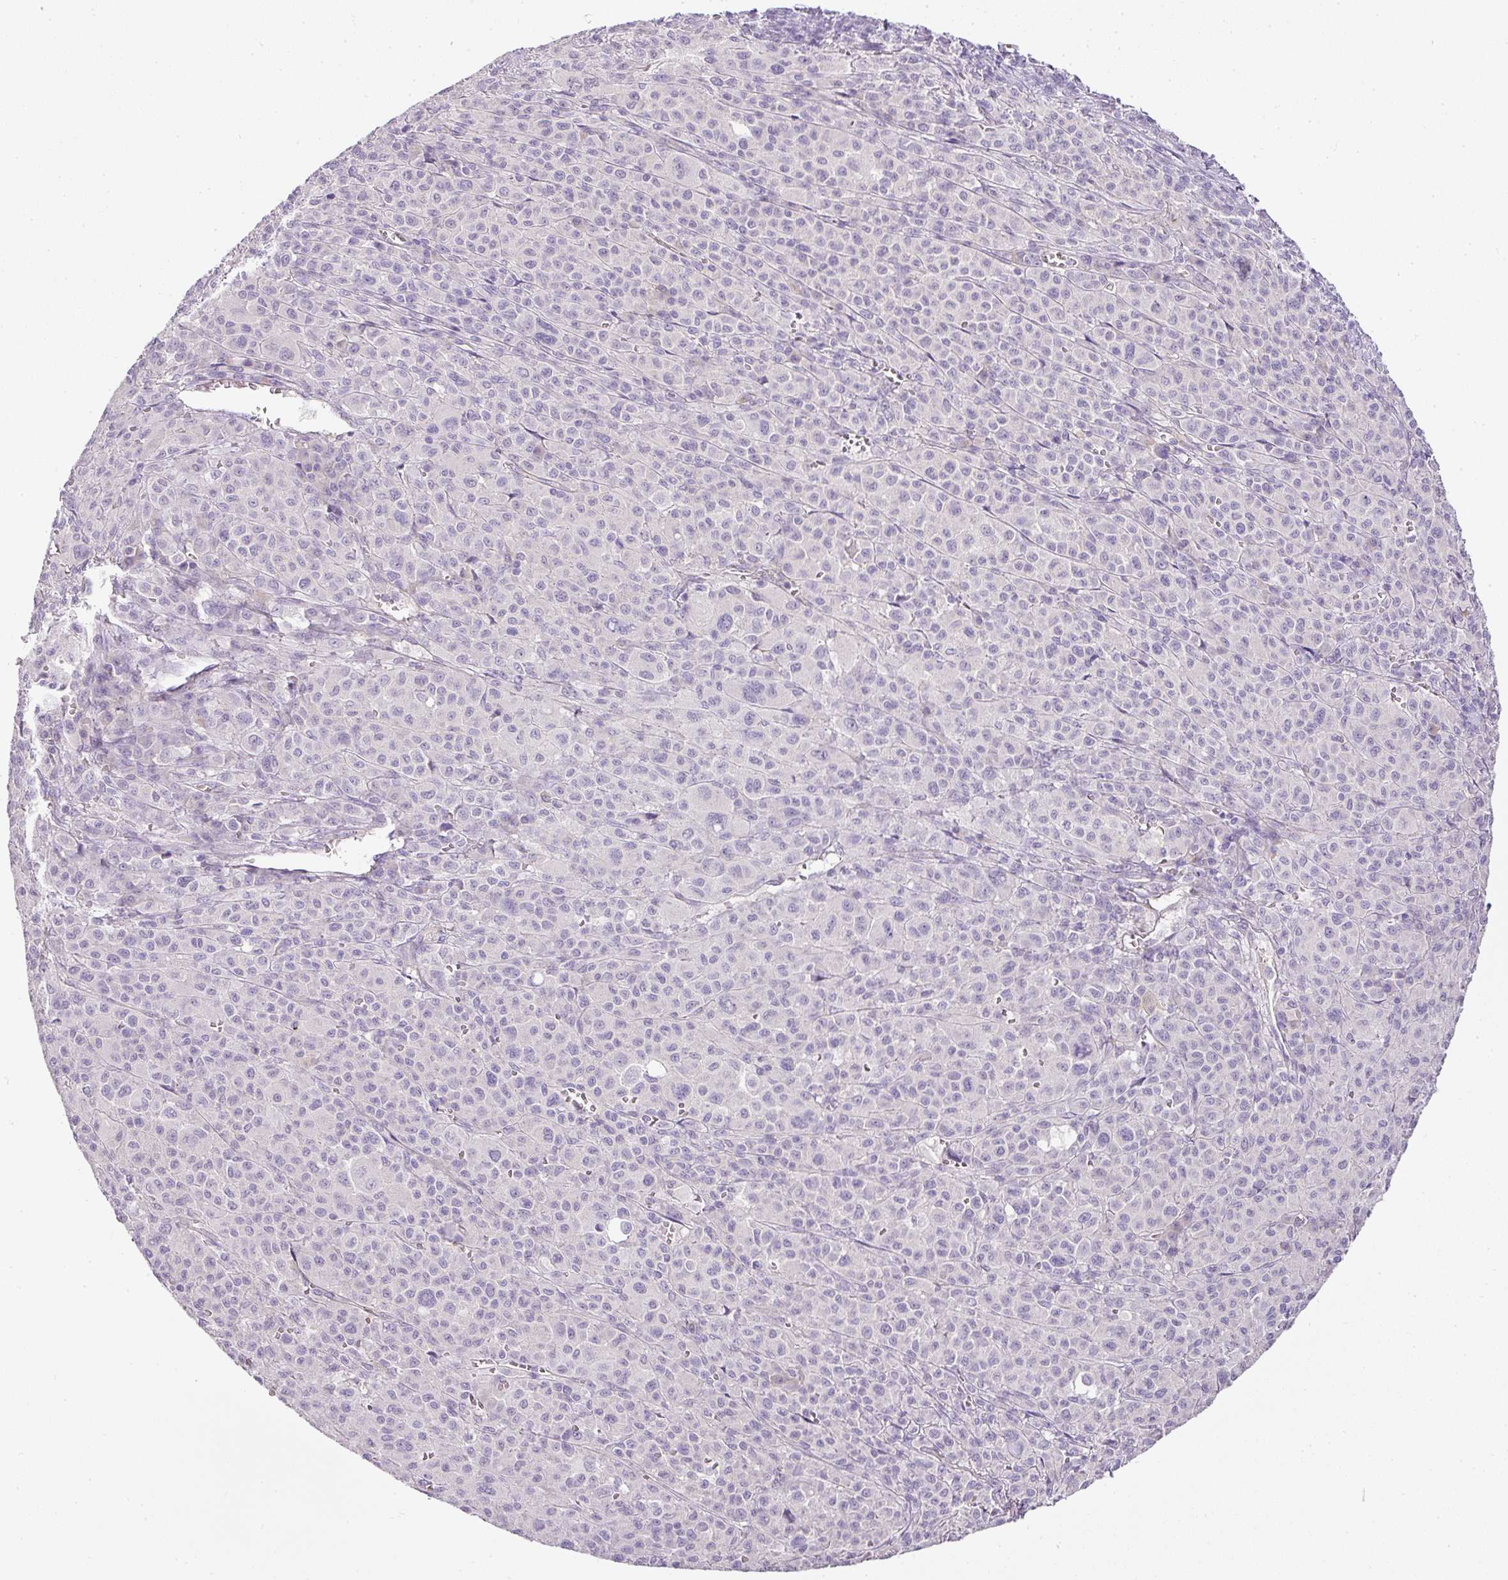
{"staining": {"intensity": "negative", "quantity": "none", "location": "none"}, "tissue": "melanoma", "cell_type": "Tumor cells", "image_type": "cancer", "snomed": [{"axis": "morphology", "description": "Malignant melanoma, Metastatic site"}, {"axis": "topography", "description": "Skin"}], "caption": "Immunohistochemistry of malignant melanoma (metastatic site) shows no staining in tumor cells.", "gene": "RAX2", "patient": {"sex": "female", "age": 74}}